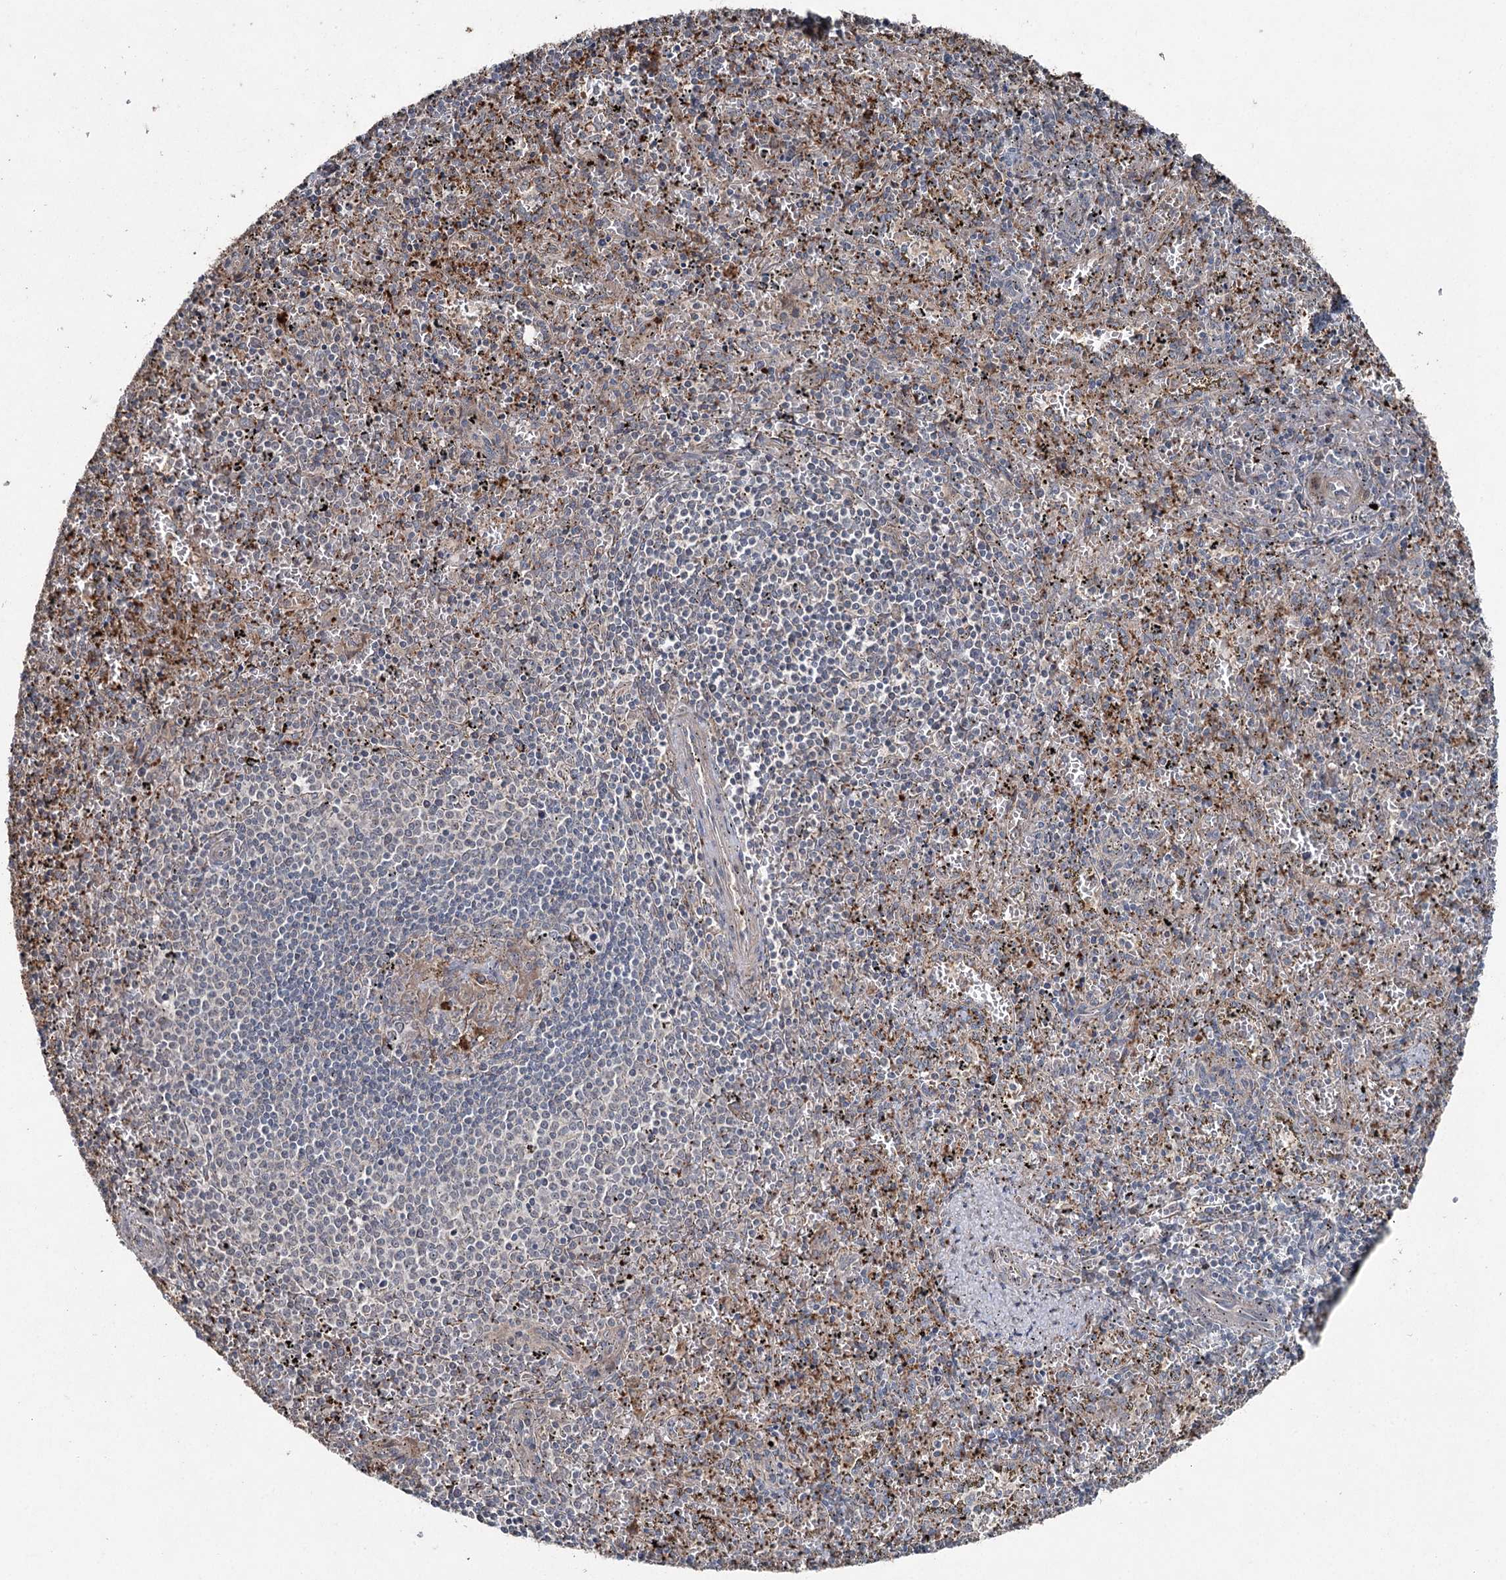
{"staining": {"intensity": "moderate", "quantity": "<25%", "location": "cytoplasmic/membranous"}, "tissue": "spleen", "cell_type": "Cells in red pulp", "image_type": "normal", "snomed": [{"axis": "morphology", "description": "Normal tissue, NOS"}, {"axis": "topography", "description": "Spleen"}], "caption": "Spleen stained with DAB (3,3'-diaminobenzidine) immunohistochemistry reveals low levels of moderate cytoplasmic/membranous positivity in about <25% of cells in red pulp.", "gene": "MAPK8IP2", "patient": {"sex": "male", "age": 11}}